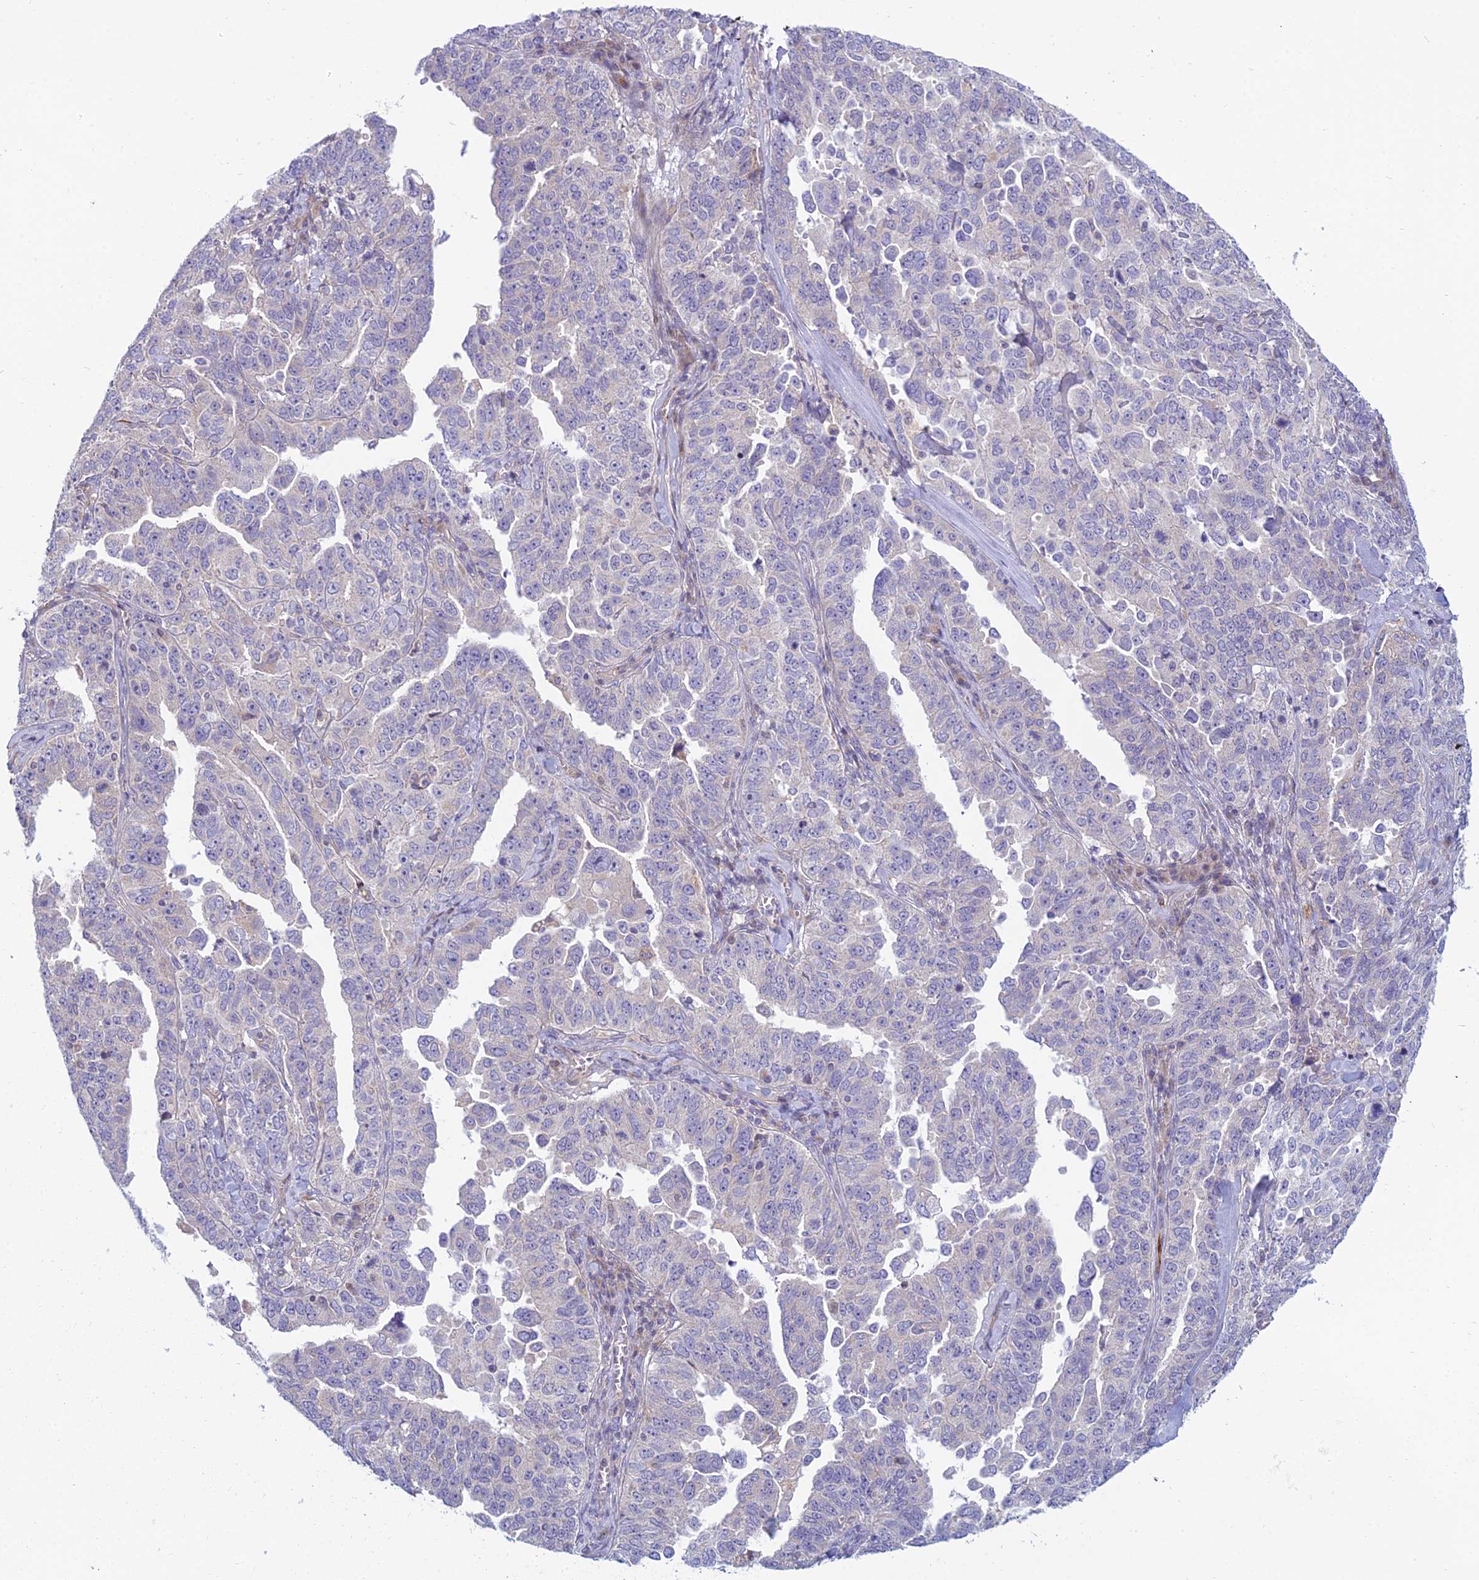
{"staining": {"intensity": "negative", "quantity": "none", "location": "none"}, "tissue": "ovarian cancer", "cell_type": "Tumor cells", "image_type": "cancer", "snomed": [{"axis": "morphology", "description": "Carcinoma, endometroid"}, {"axis": "topography", "description": "Ovary"}], "caption": "An IHC histopathology image of endometroid carcinoma (ovarian) is shown. There is no staining in tumor cells of endometroid carcinoma (ovarian). (DAB immunohistochemistry (IHC) visualized using brightfield microscopy, high magnification).", "gene": "DUS2", "patient": {"sex": "female", "age": 62}}